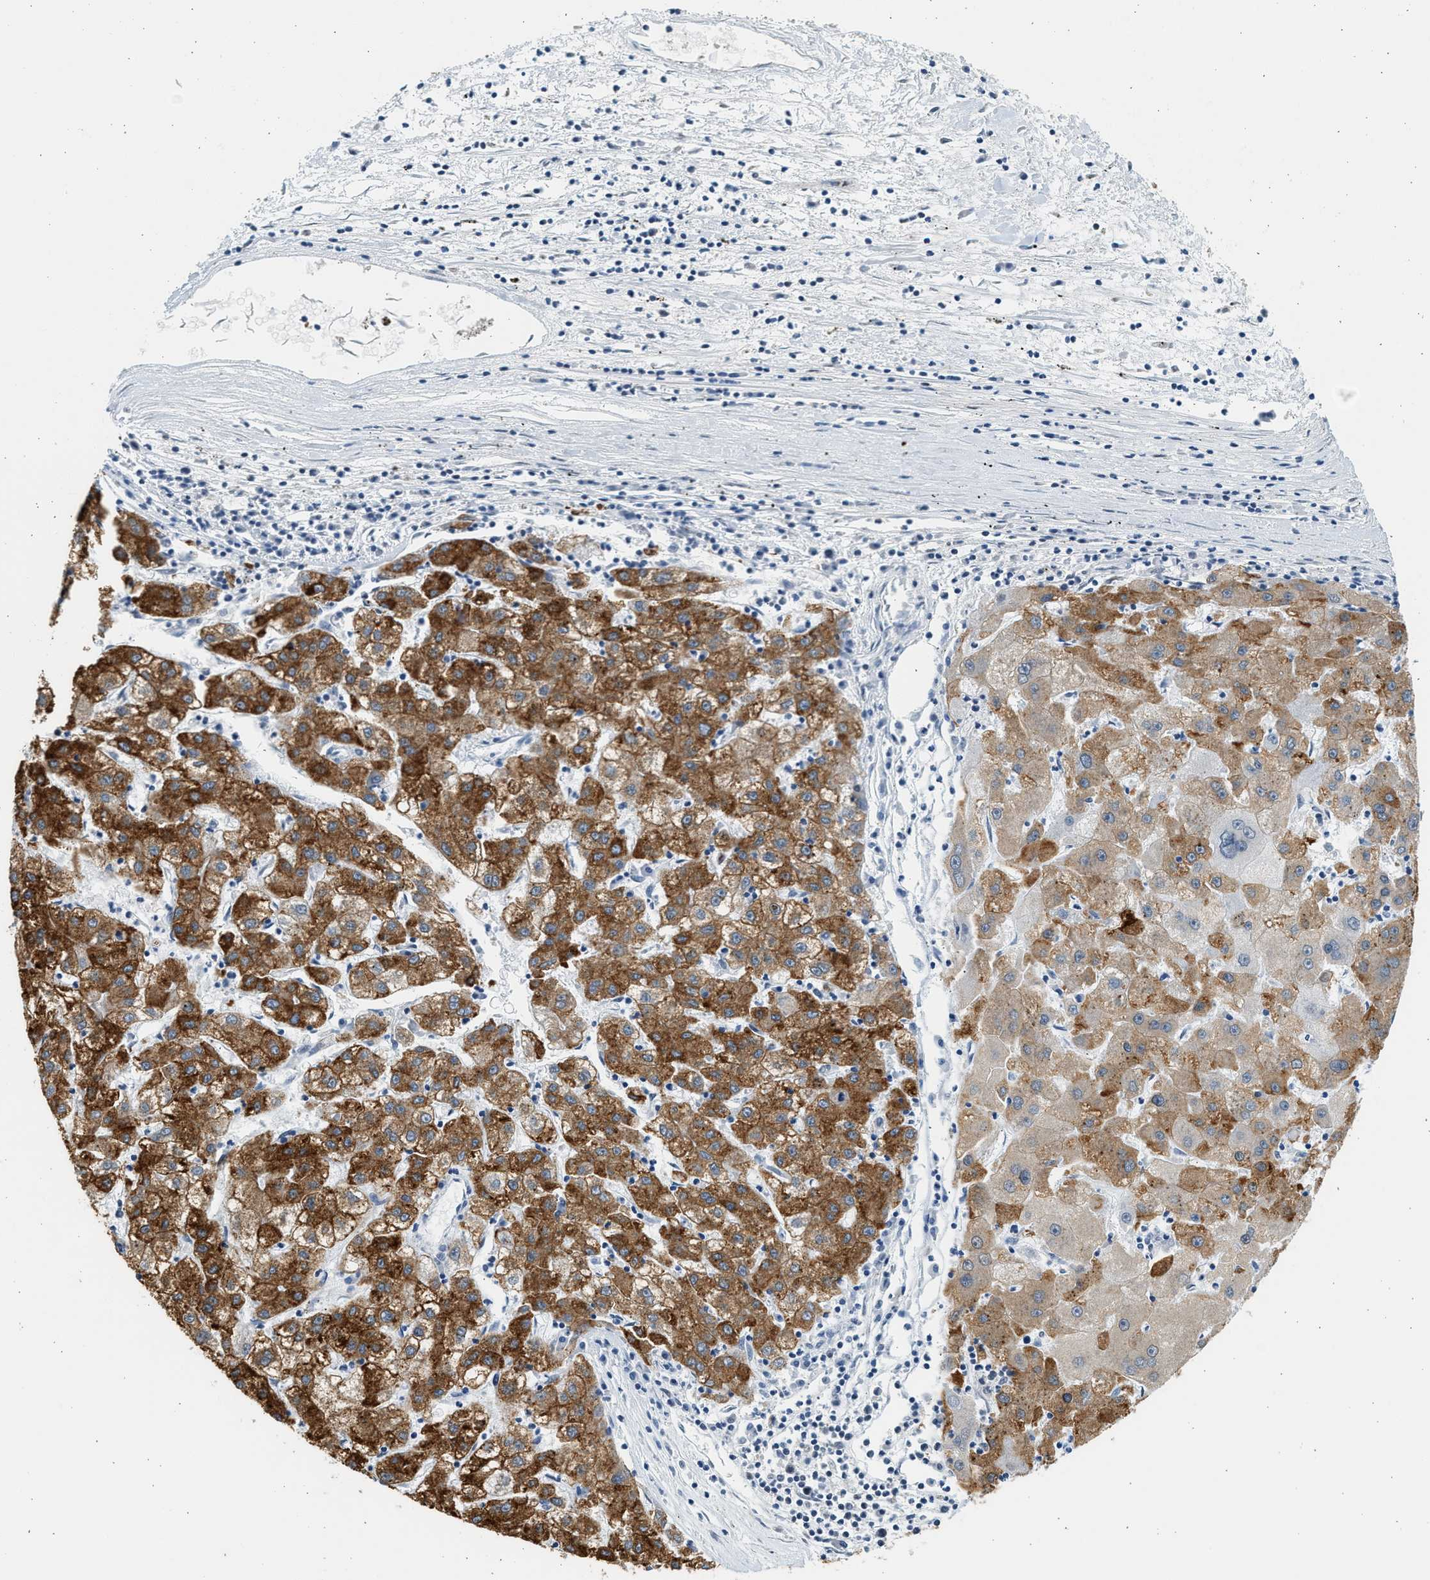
{"staining": {"intensity": "strong", "quantity": ">75%", "location": "cytoplasmic/membranous"}, "tissue": "liver cancer", "cell_type": "Tumor cells", "image_type": "cancer", "snomed": [{"axis": "morphology", "description": "Carcinoma, Hepatocellular, NOS"}, {"axis": "topography", "description": "Liver"}], "caption": "Immunohistochemical staining of liver cancer (hepatocellular carcinoma) displays high levels of strong cytoplasmic/membranous protein positivity in about >75% of tumor cells. The staining was performed using DAB to visualize the protein expression in brown, while the nuclei were stained in blue with hematoxylin (Magnification: 20x).", "gene": "HIPK1", "patient": {"sex": "male", "age": 72}}